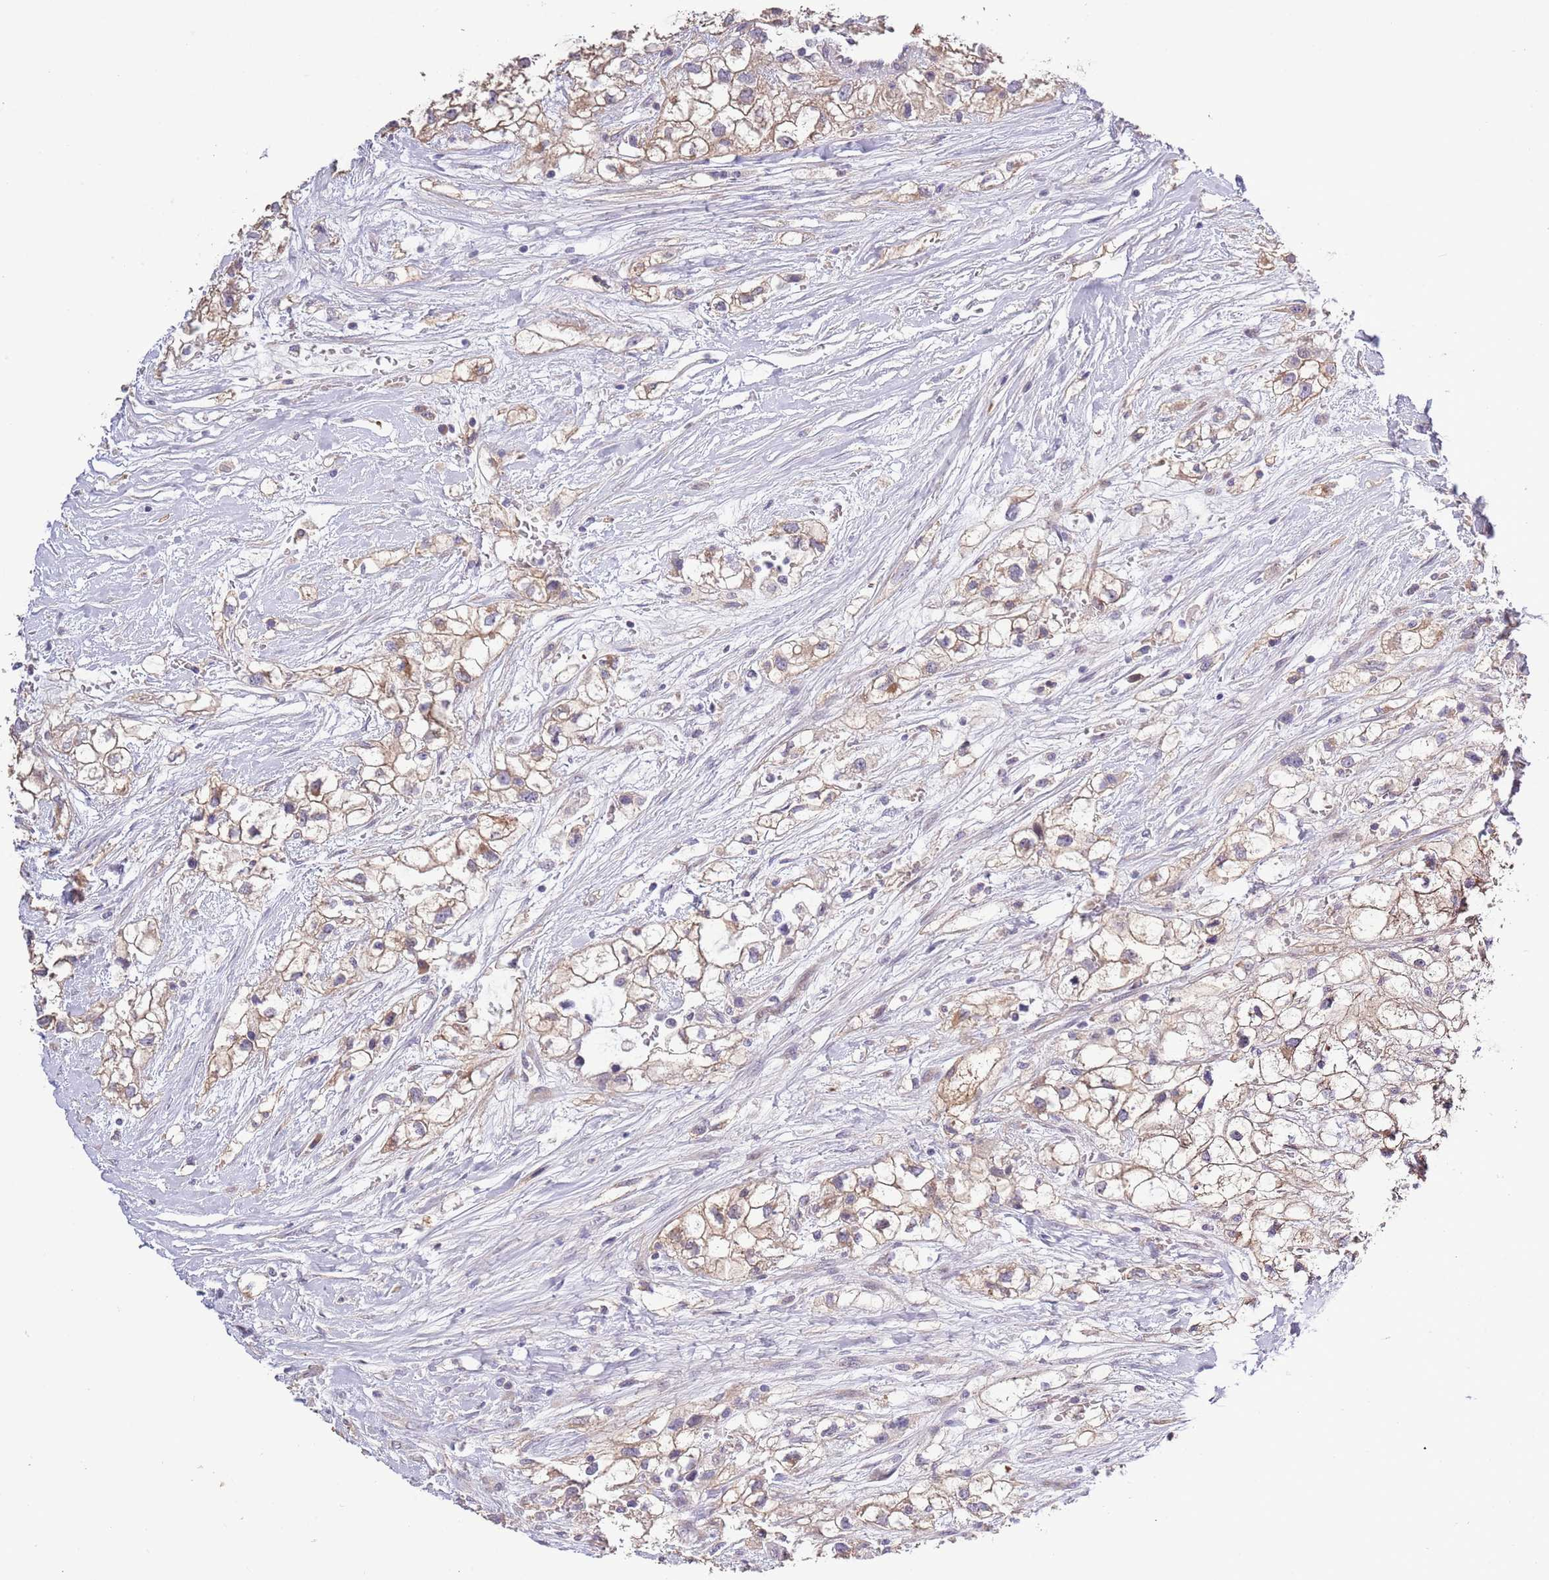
{"staining": {"intensity": "weak", "quantity": ">75%", "location": "cytoplasmic/membranous"}, "tissue": "renal cancer", "cell_type": "Tumor cells", "image_type": "cancer", "snomed": [{"axis": "morphology", "description": "Adenocarcinoma, NOS"}, {"axis": "topography", "description": "Kidney"}], "caption": "Renal cancer stained for a protein shows weak cytoplasmic/membranous positivity in tumor cells.", "gene": "LIPJ", "patient": {"sex": "male", "age": 59}}